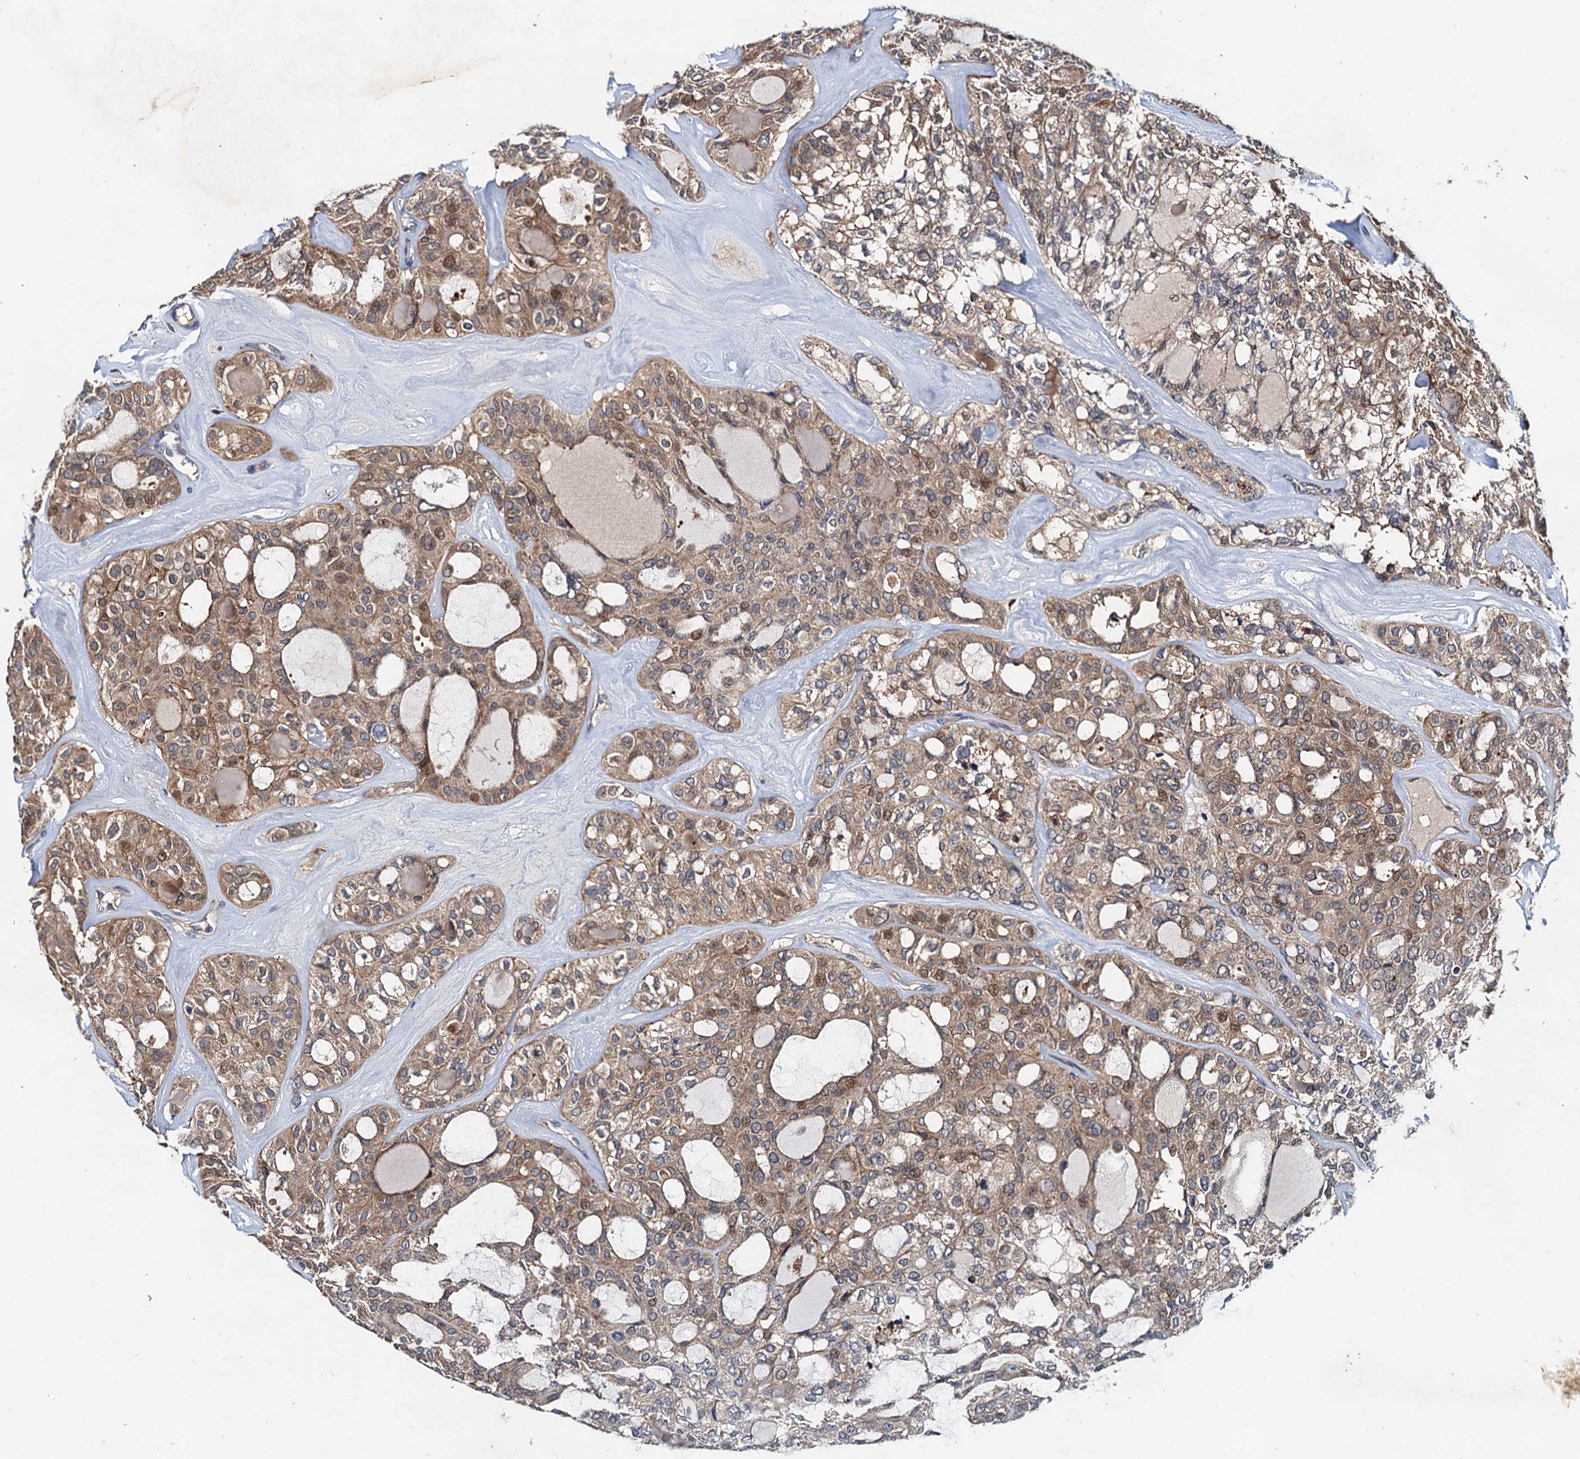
{"staining": {"intensity": "moderate", "quantity": ">75%", "location": "cytoplasmic/membranous,nuclear"}, "tissue": "thyroid cancer", "cell_type": "Tumor cells", "image_type": "cancer", "snomed": [{"axis": "morphology", "description": "Follicular adenoma carcinoma, NOS"}, {"axis": "topography", "description": "Thyroid gland"}], "caption": "Moderate cytoplasmic/membranous and nuclear positivity for a protein is identified in about >75% of tumor cells of follicular adenoma carcinoma (thyroid) using immunohistochemistry.", "gene": "EFL1", "patient": {"sex": "male", "age": 75}}